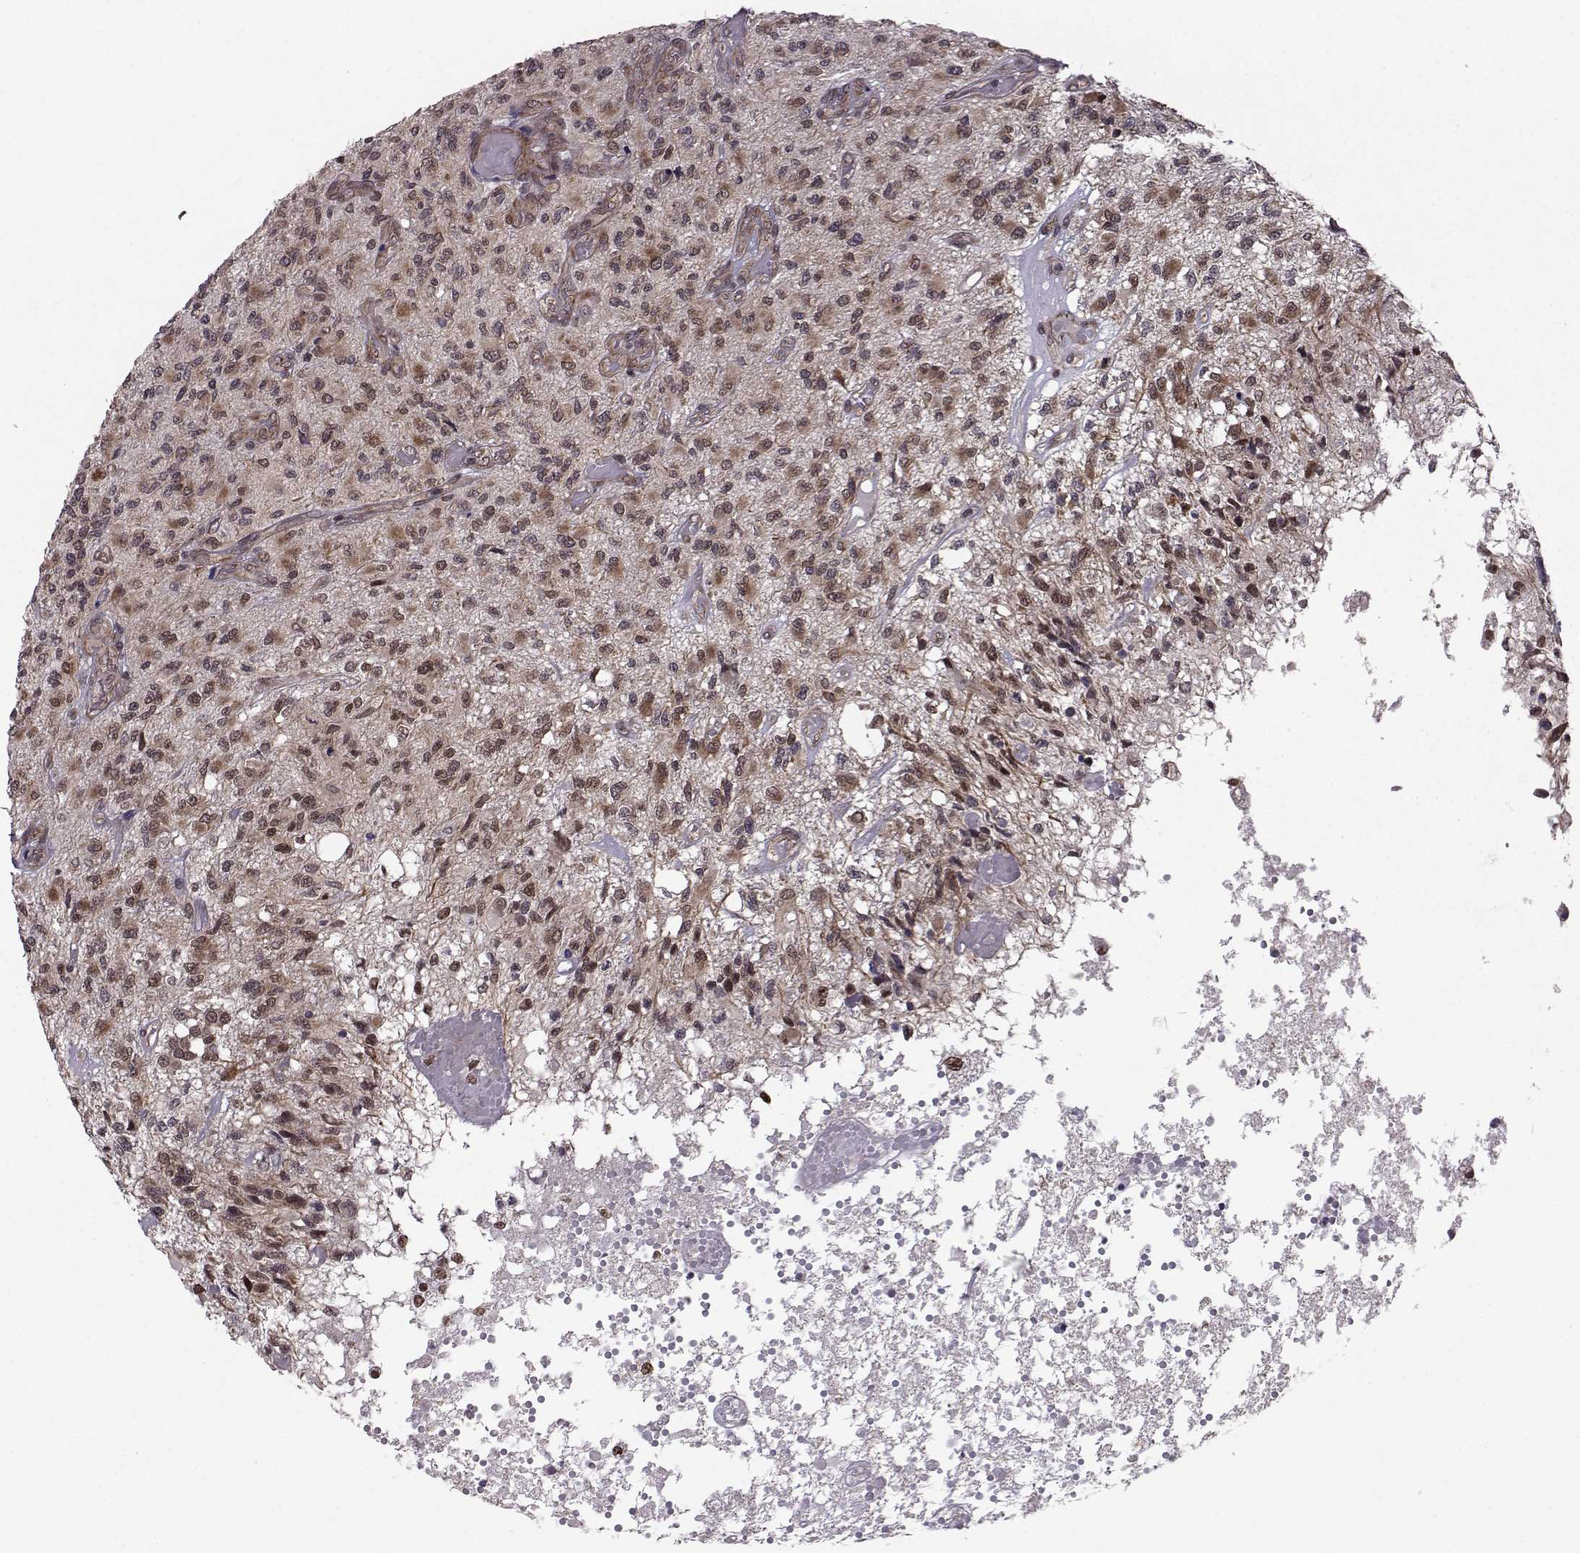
{"staining": {"intensity": "moderate", "quantity": ">75%", "location": "cytoplasmic/membranous"}, "tissue": "glioma", "cell_type": "Tumor cells", "image_type": "cancer", "snomed": [{"axis": "morphology", "description": "Glioma, malignant, High grade"}, {"axis": "topography", "description": "Brain"}], "caption": "Moderate cytoplasmic/membranous protein expression is present in approximately >75% of tumor cells in high-grade glioma (malignant).", "gene": "PKN2", "patient": {"sex": "female", "age": 63}}